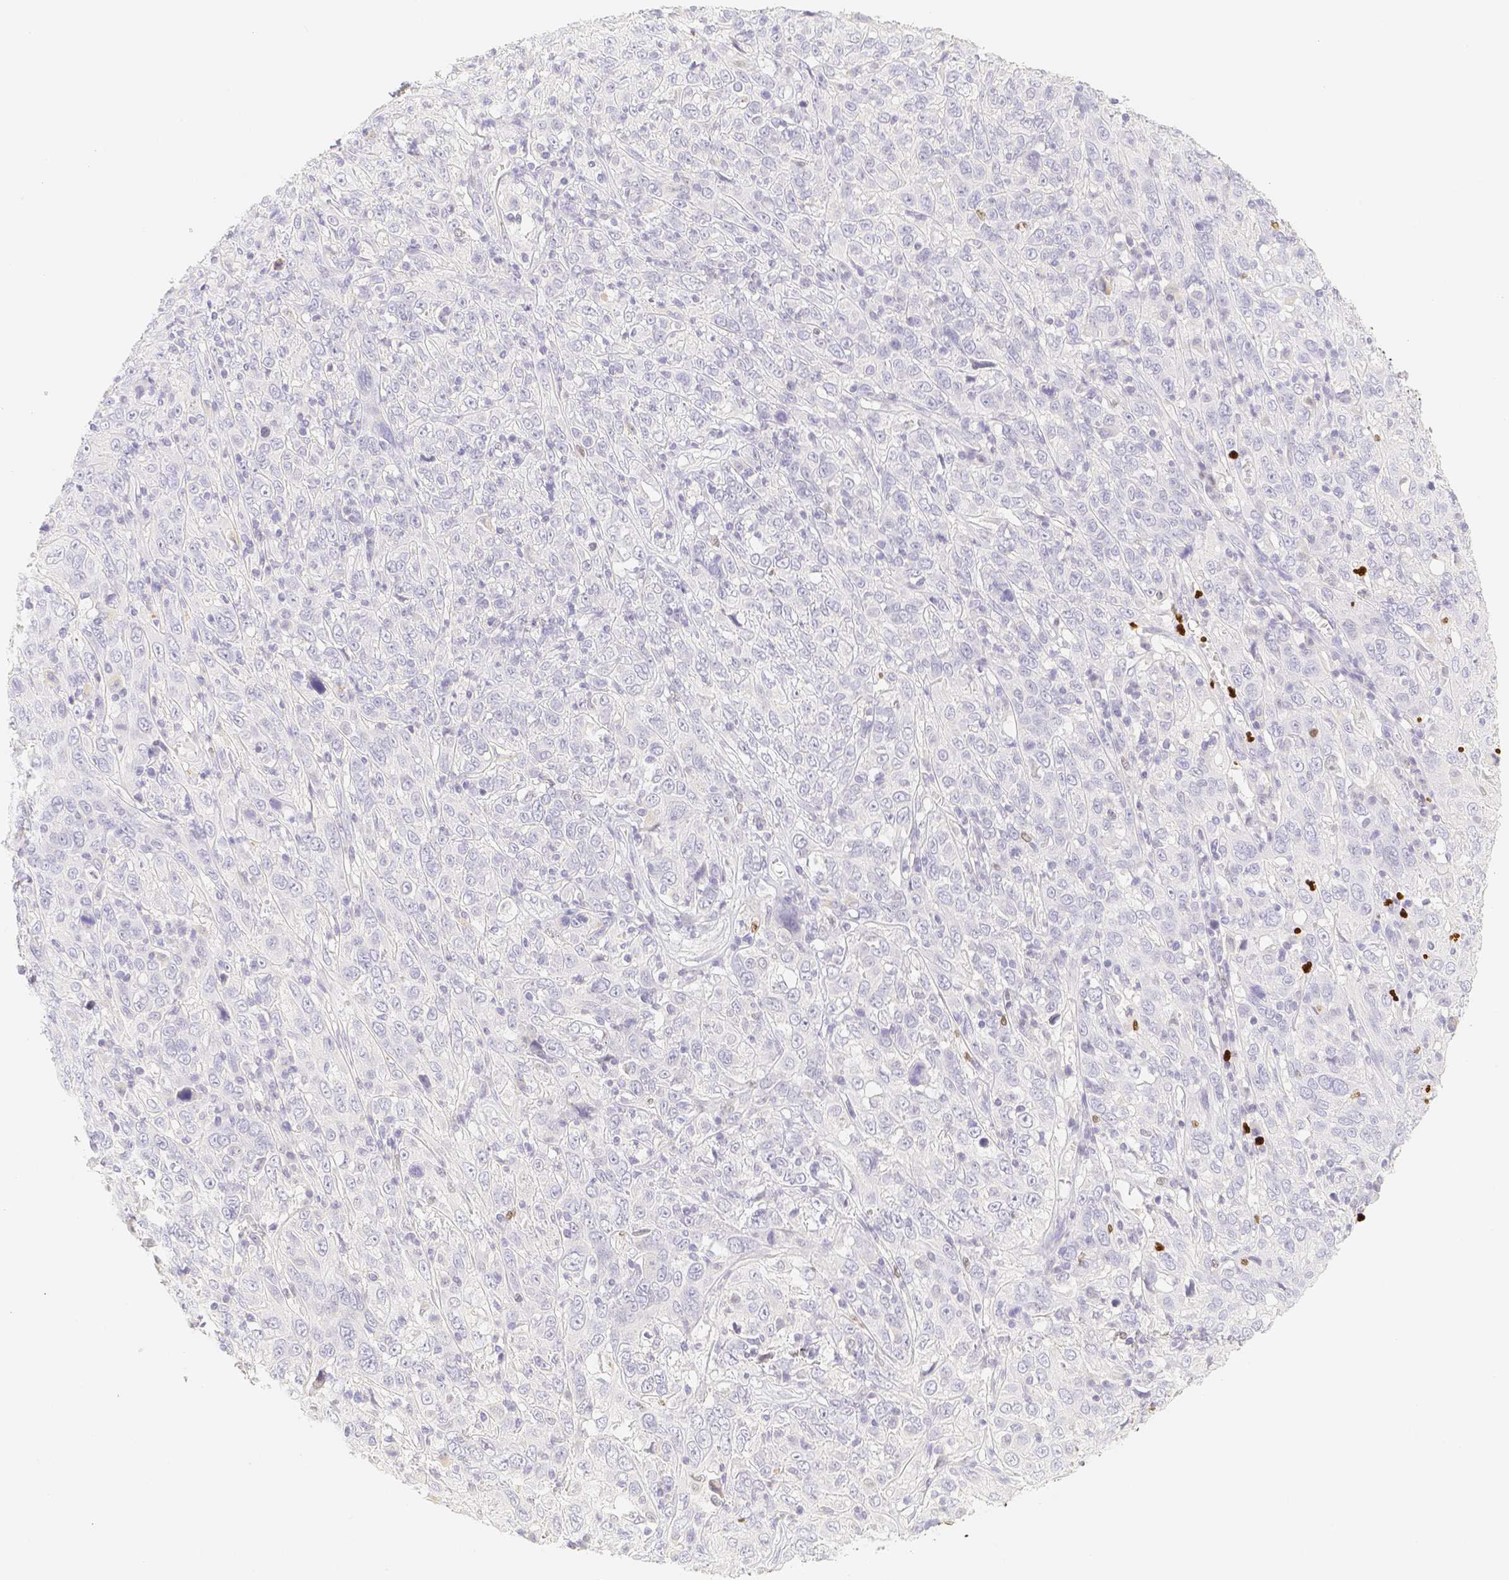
{"staining": {"intensity": "negative", "quantity": "none", "location": "none"}, "tissue": "cervical cancer", "cell_type": "Tumor cells", "image_type": "cancer", "snomed": [{"axis": "morphology", "description": "Squamous cell carcinoma, NOS"}, {"axis": "topography", "description": "Cervix"}], "caption": "There is no significant expression in tumor cells of cervical cancer.", "gene": "PADI4", "patient": {"sex": "female", "age": 46}}